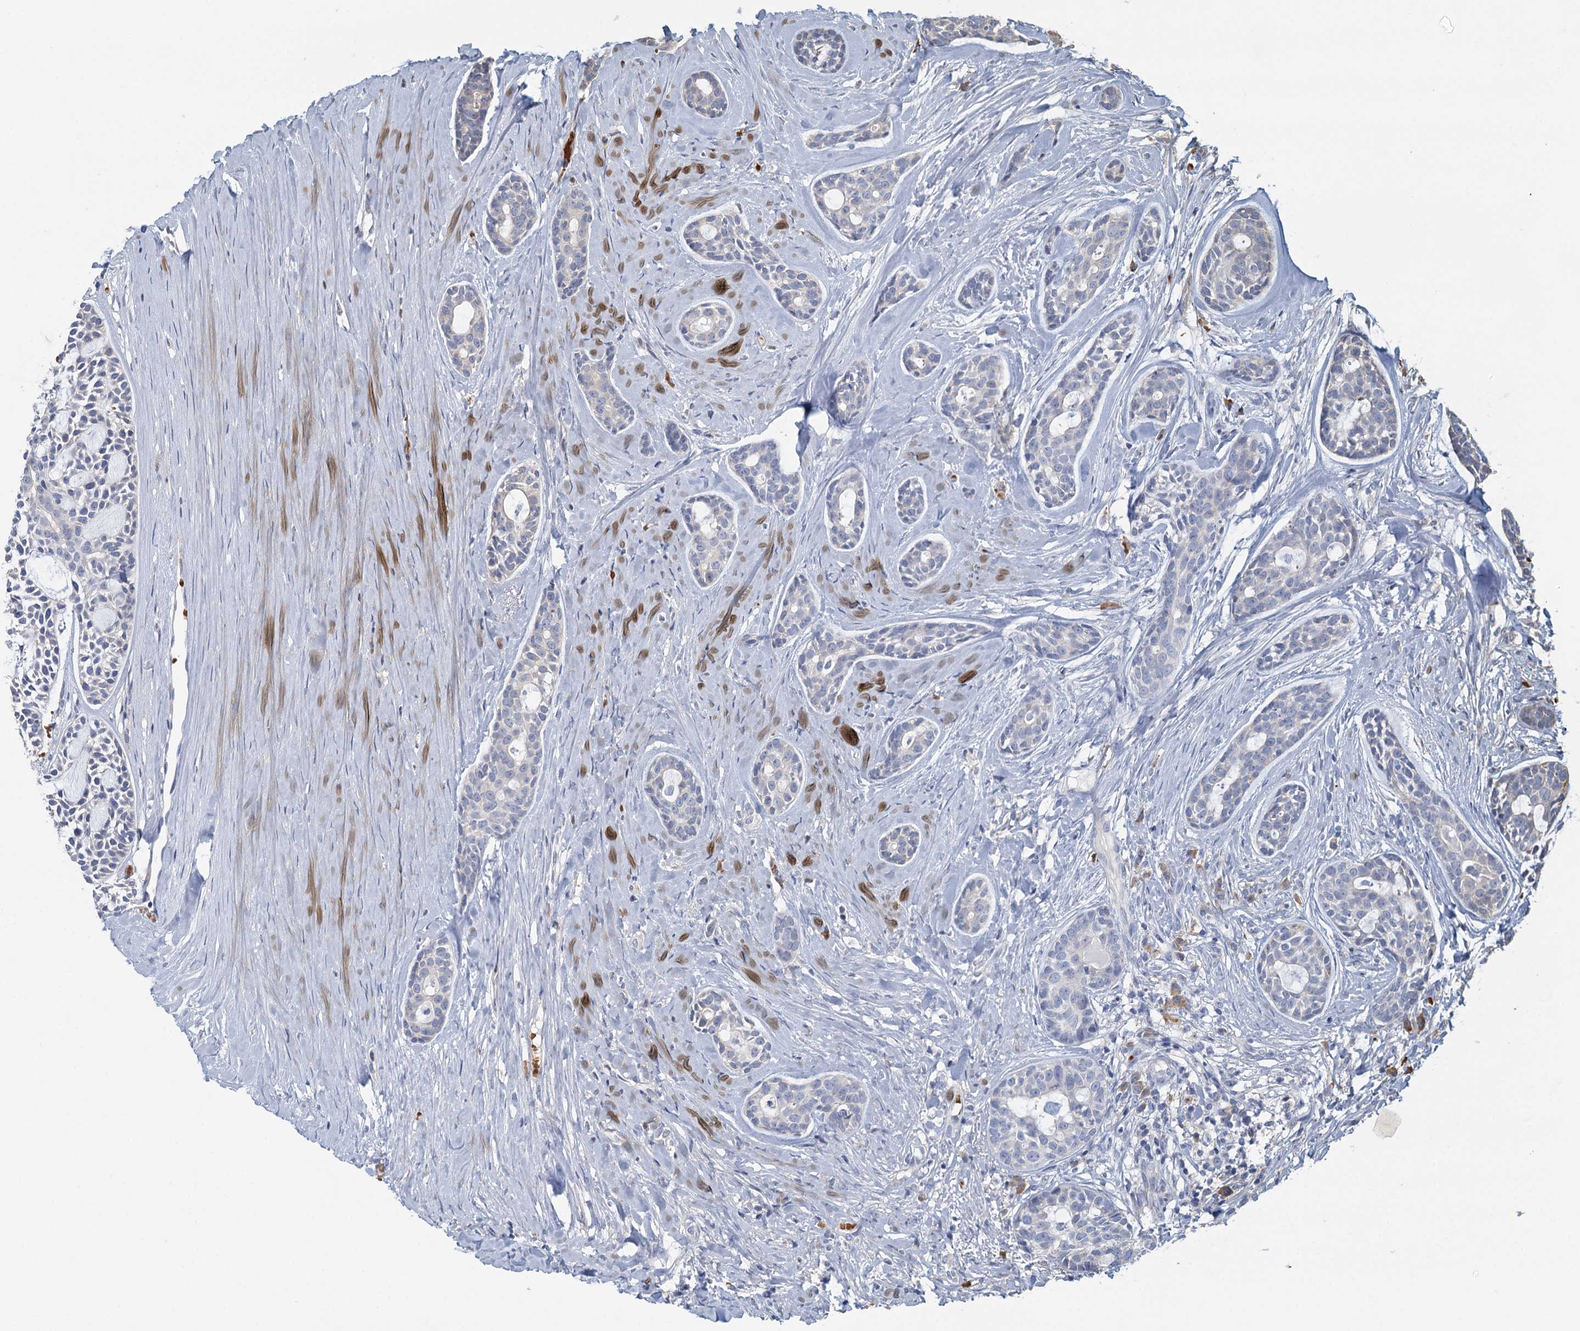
{"staining": {"intensity": "negative", "quantity": "none", "location": "none"}, "tissue": "head and neck cancer", "cell_type": "Tumor cells", "image_type": "cancer", "snomed": [{"axis": "morphology", "description": "Adenocarcinoma, NOS"}, {"axis": "topography", "description": "Subcutis"}, {"axis": "topography", "description": "Head-Neck"}], "caption": "This is a histopathology image of immunohistochemistry (IHC) staining of adenocarcinoma (head and neck), which shows no staining in tumor cells. (Brightfield microscopy of DAB immunohistochemistry (IHC) at high magnification).", "gene": "ANKRD16", "patient": {"sex": "female", "age": 73}}